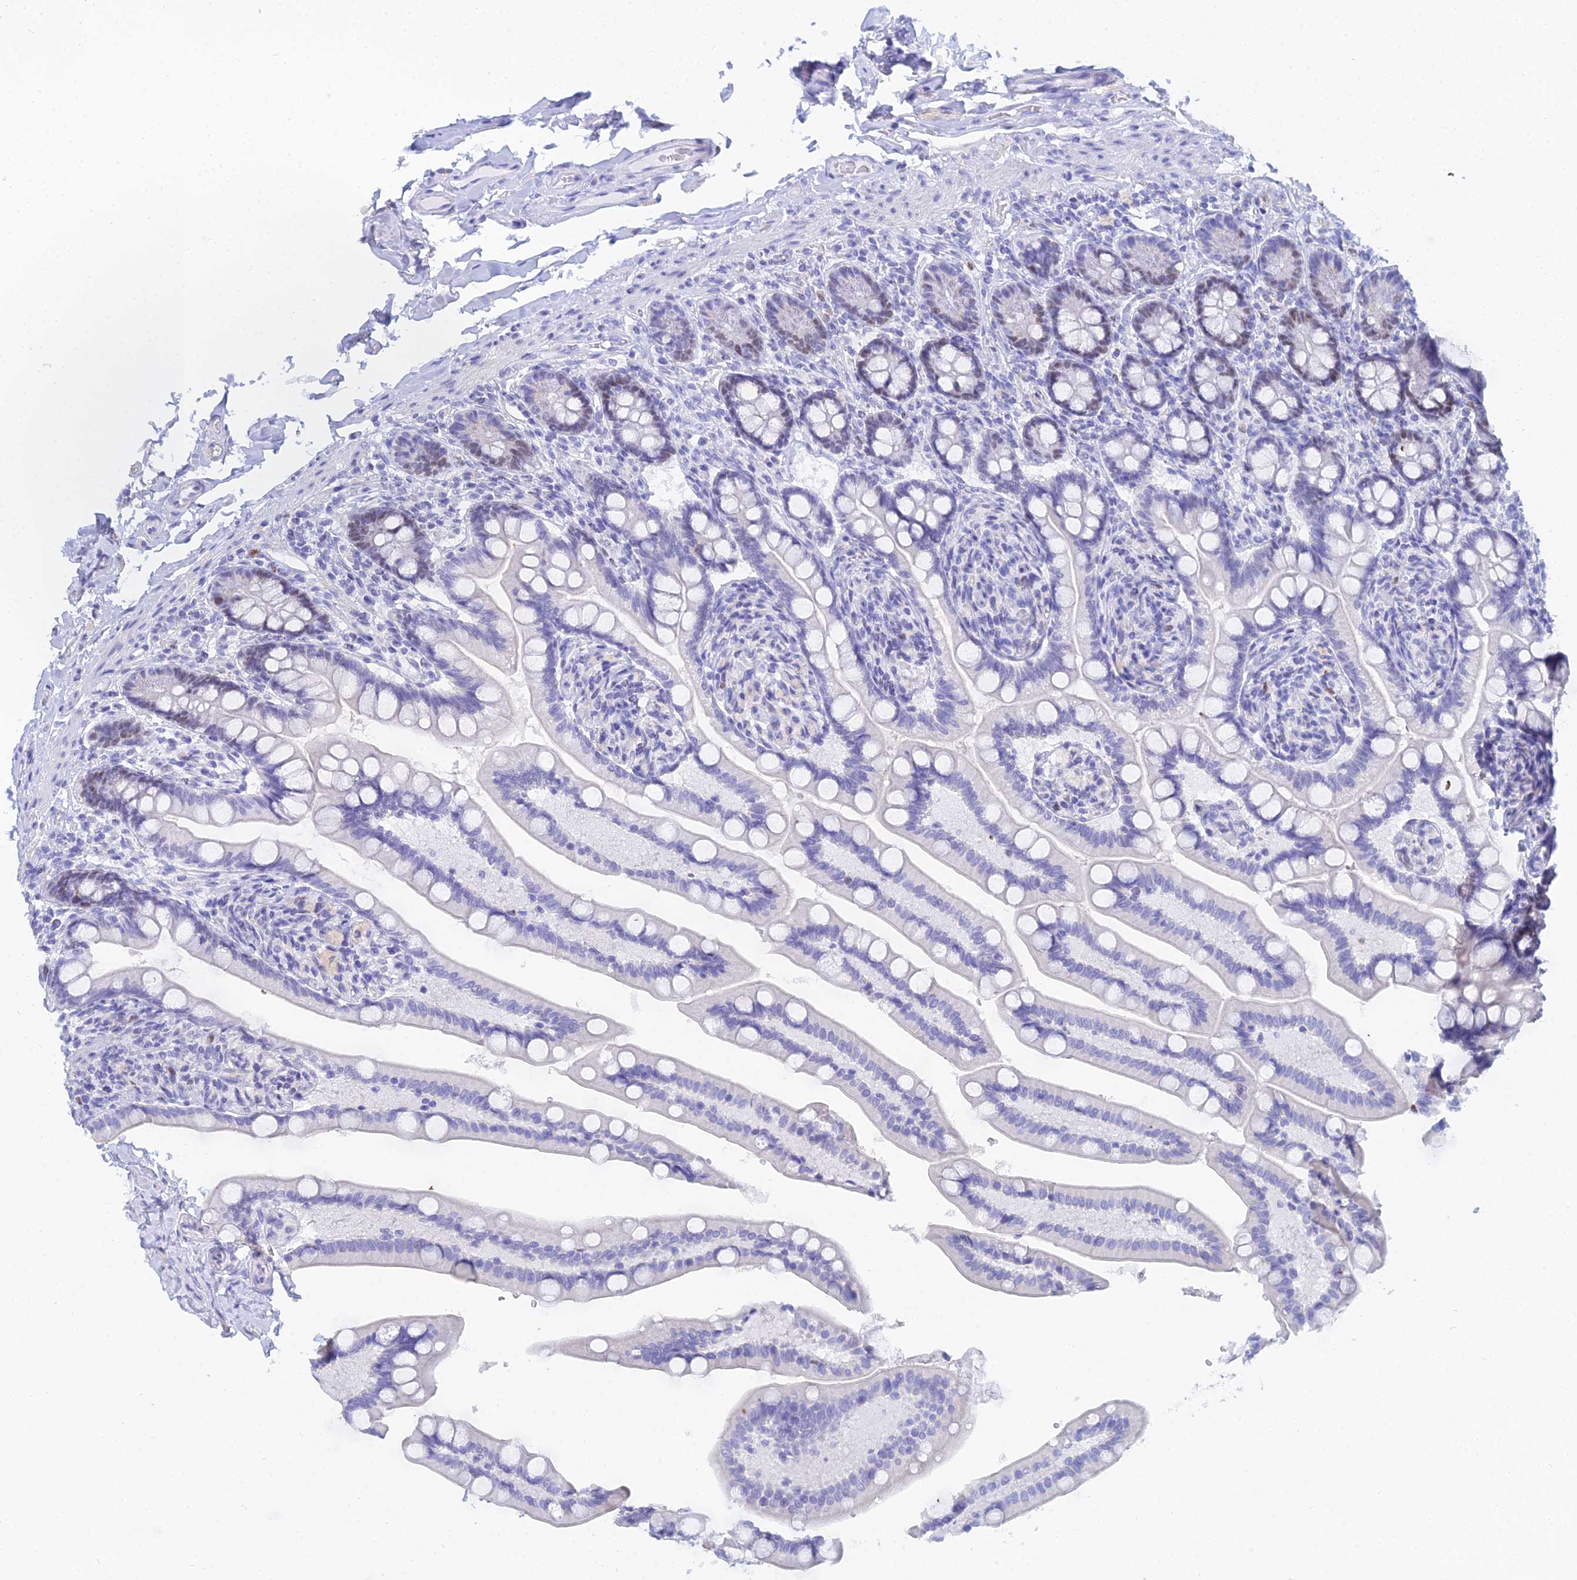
{"staining": {"intensity": "moderate", "quantity": "<25%", "location": "nuclear"}, "tissue": "small intestine", "cell_type": "Glandular cells", "image_type": "normal", "snomed": [{"axis": "morphology", "description": "Normal tissue, NOS"}, {"axis": "topography", "description": "Small intestine"}], "caption": "Glandular cells exhibit low levels of moderate nuclear expression in about <25% of cells in normal human small intestine.", "gene": "MCM2", "patient": {"sex": "female", "age": 64}}